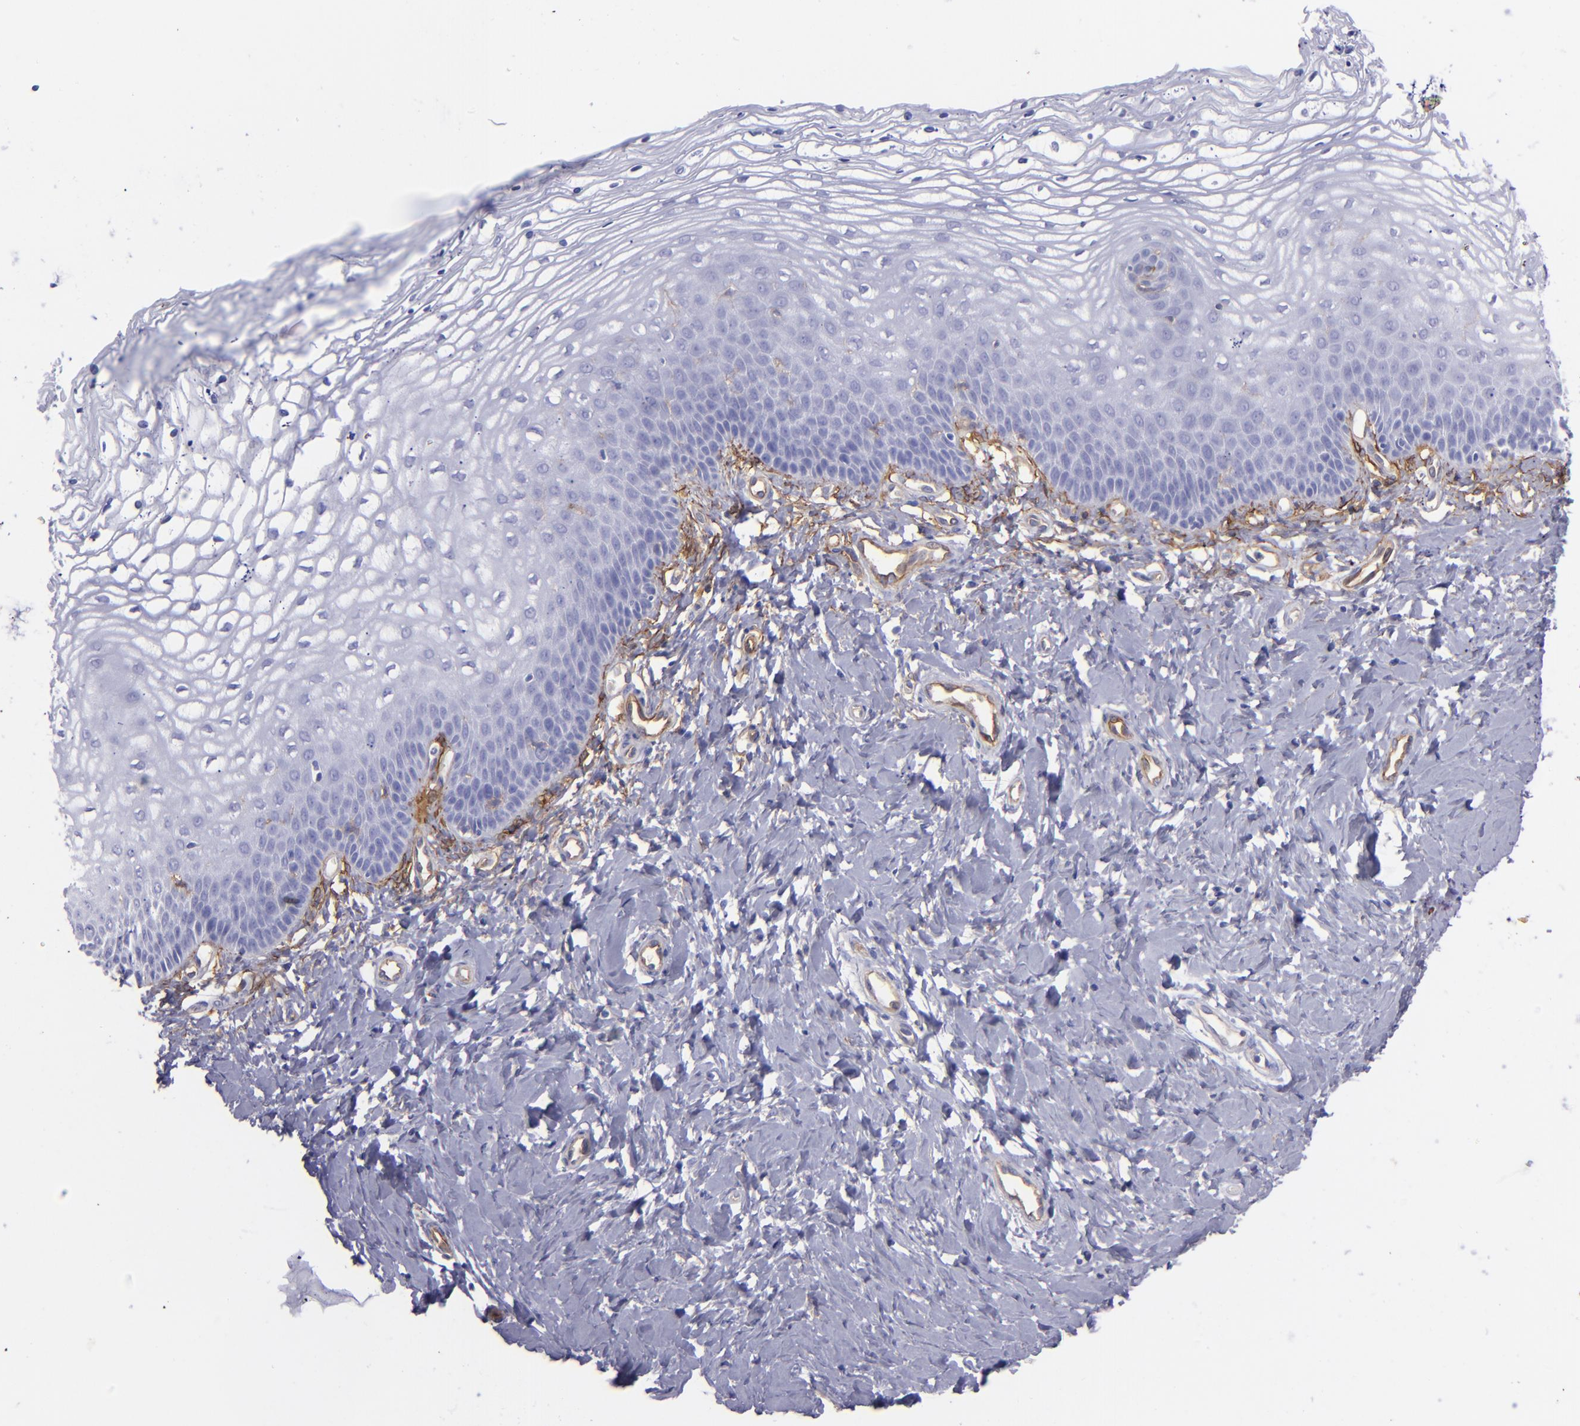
{"staining": {"intensity": "negative", "quantity": "none", "location": "none"}, "tissue": "vagina", "cell_type": "Squamous epithelial cells", "image_type": "normal", "snomed": [{"axis": "morphology", "description": "Normal tissue, NOS"}, {"axis": "topography", "description": "Vagina"}], "caption": "The immunohistochemistry (IHC) histopathology image has no significant expression in squamous epithelial cells of vagina.", "gene": "ENTPD1", "patient": {"sex": "female", "age": 68}}